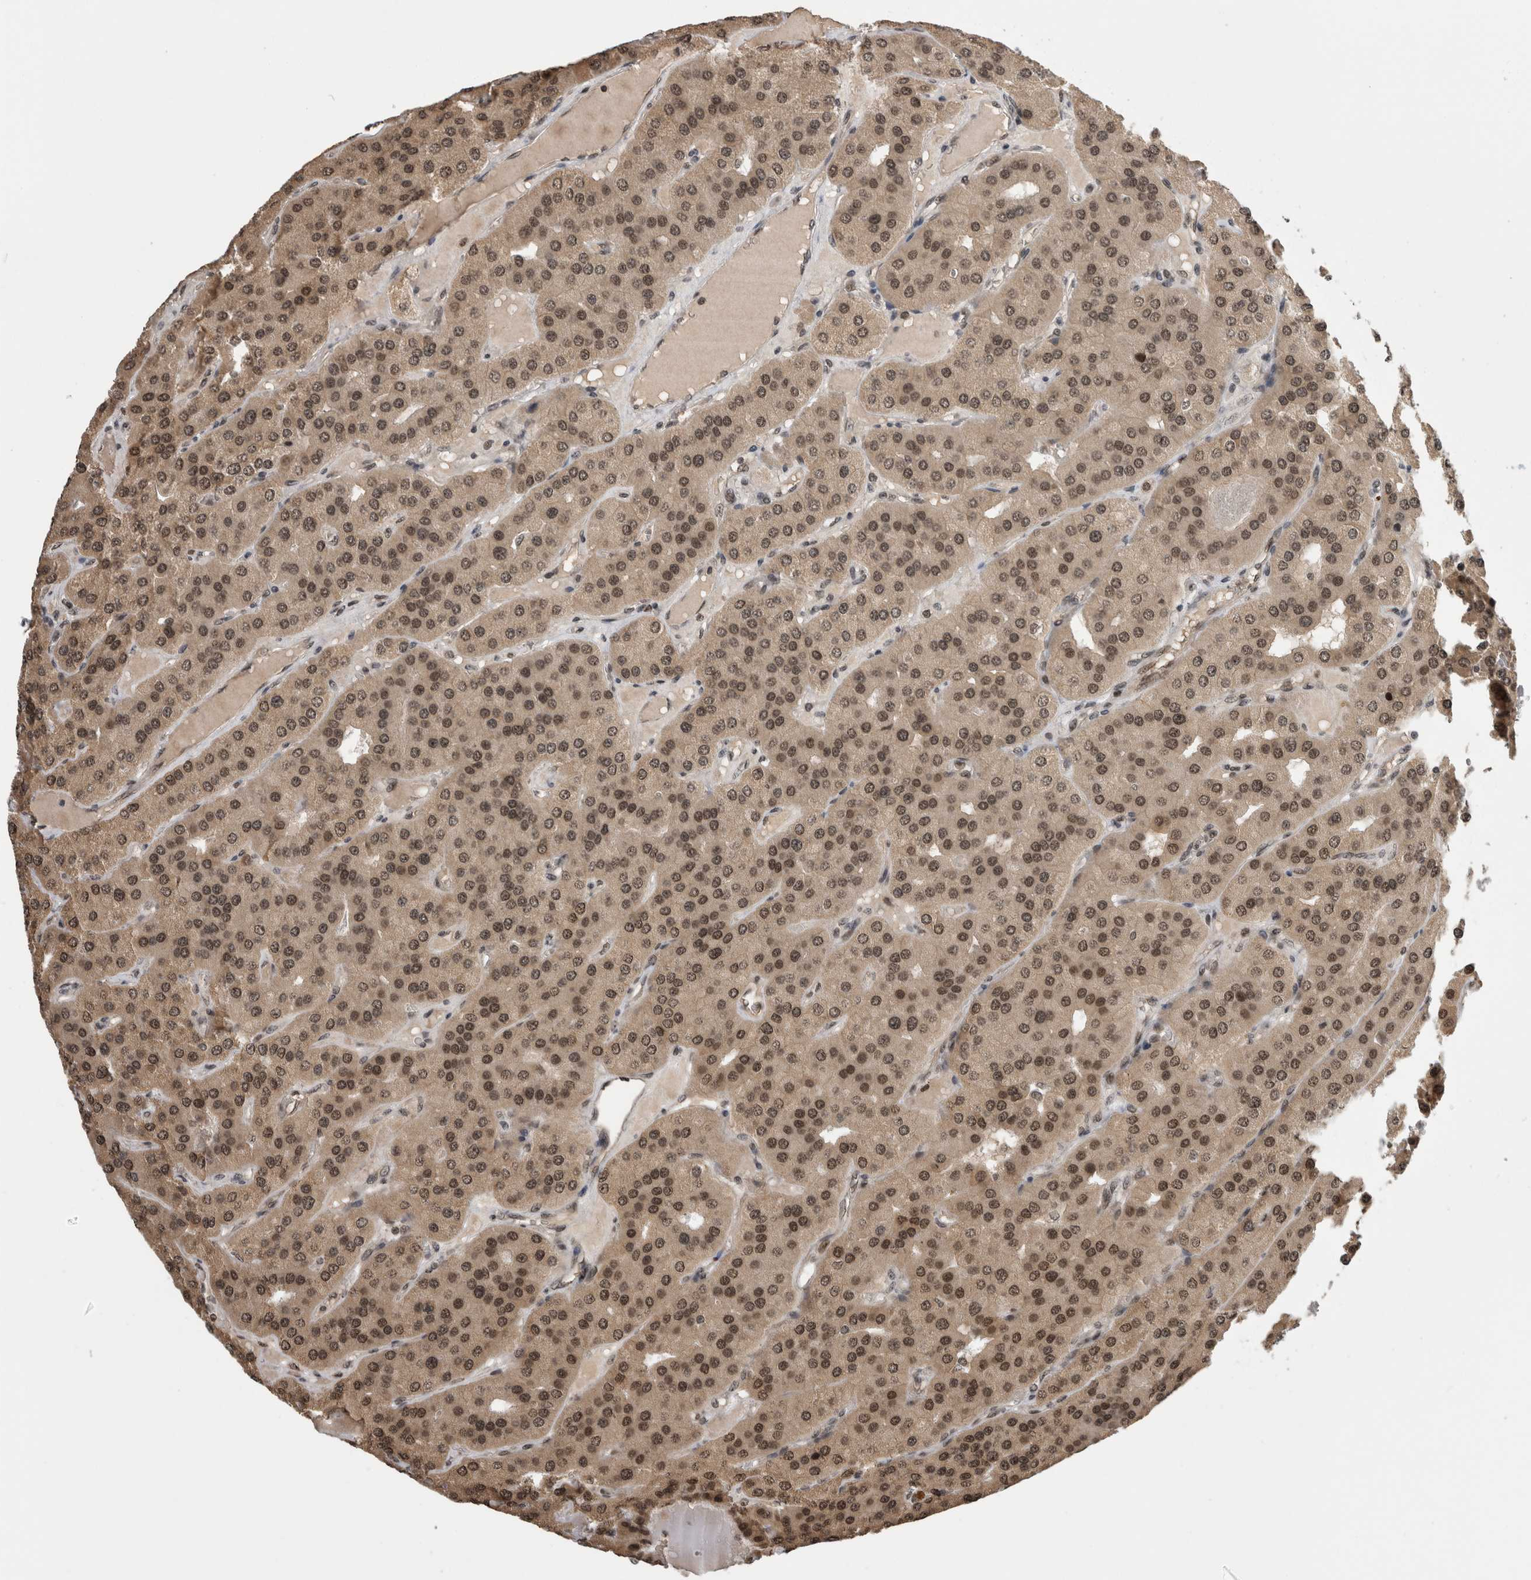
{"staining": {"intensity": "strong", "quantity": ">75%", "location": "nuclear"}, "tissue": "parathyroid gland", "cell_type": "Glandular cells", "image_type": "normal", "snomed": [{"axis": "morphology", "description": "Normal tissue, NOS"}, {"axis": "morphology", "description": "Adenoma, NOS"}, {"axis": "topography", "description": "Parathyroid gland"}], "caption": "Immunohistochemical staining of normal parathyroid gland exhibits high levels of strong nuclear positivity in approximately >75% of glandular cells.", "gene": "CPSF2", "patient": {"sex": "female", "age": 86}}